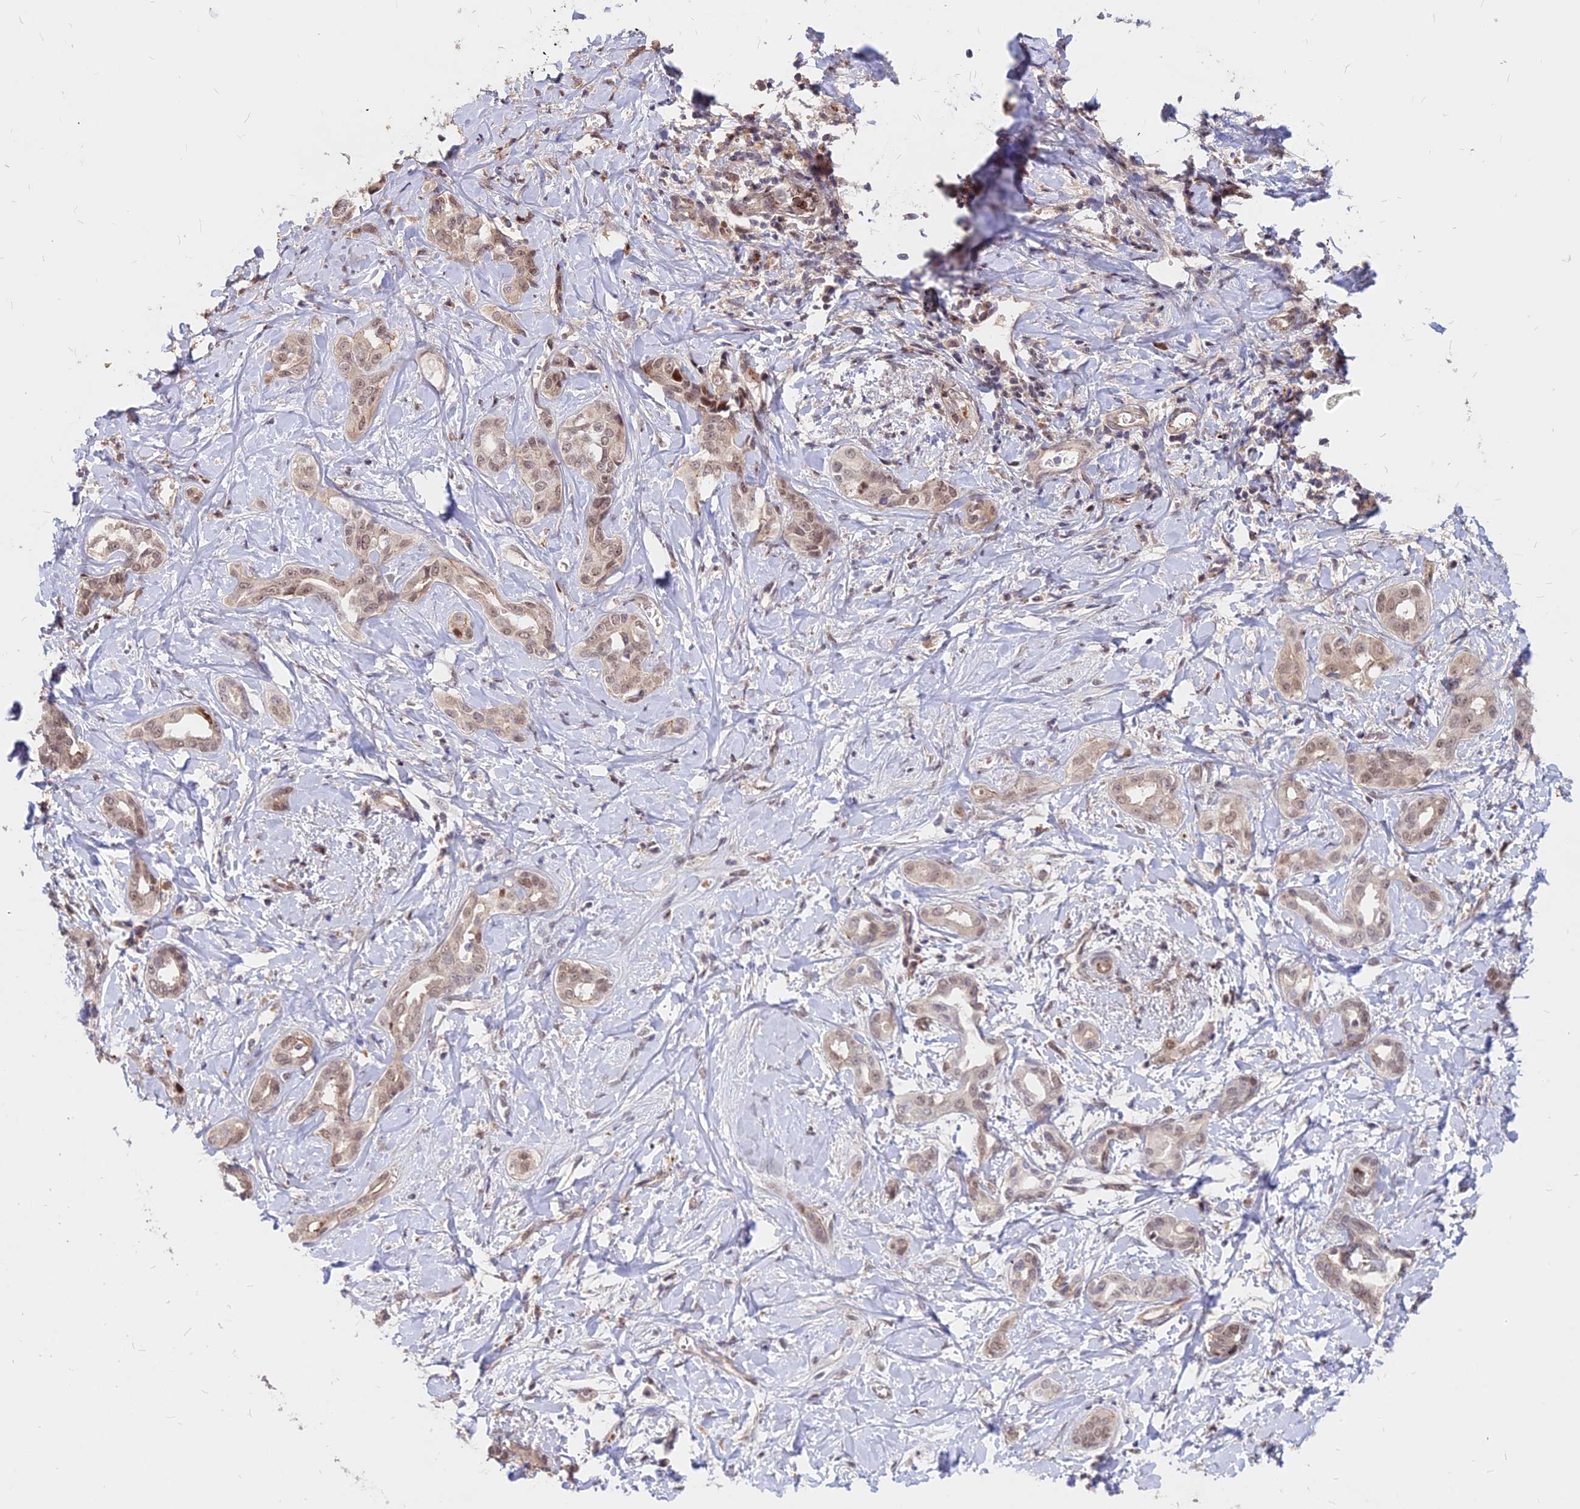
{"staining": {"intensity": "weak", "quantity": ">75%", "location": "nuclear"}, "tissue": "liver cancer", "cell_type": "Tumor cells", "image_type": "cancer", "snomed": [{"axis": "morphology", "description": "Cholangiocarcinoma"}, {"axis": "topography", "description": "Liver"}], "caption": "An IHC micrograph of neoplastic tissue is shown. Protein staining in brown labels weak nuclear positivity in liver cancer within tumor cells.", "gene": "C11orf68", "patient": {"sex": "female", "age": 77}}